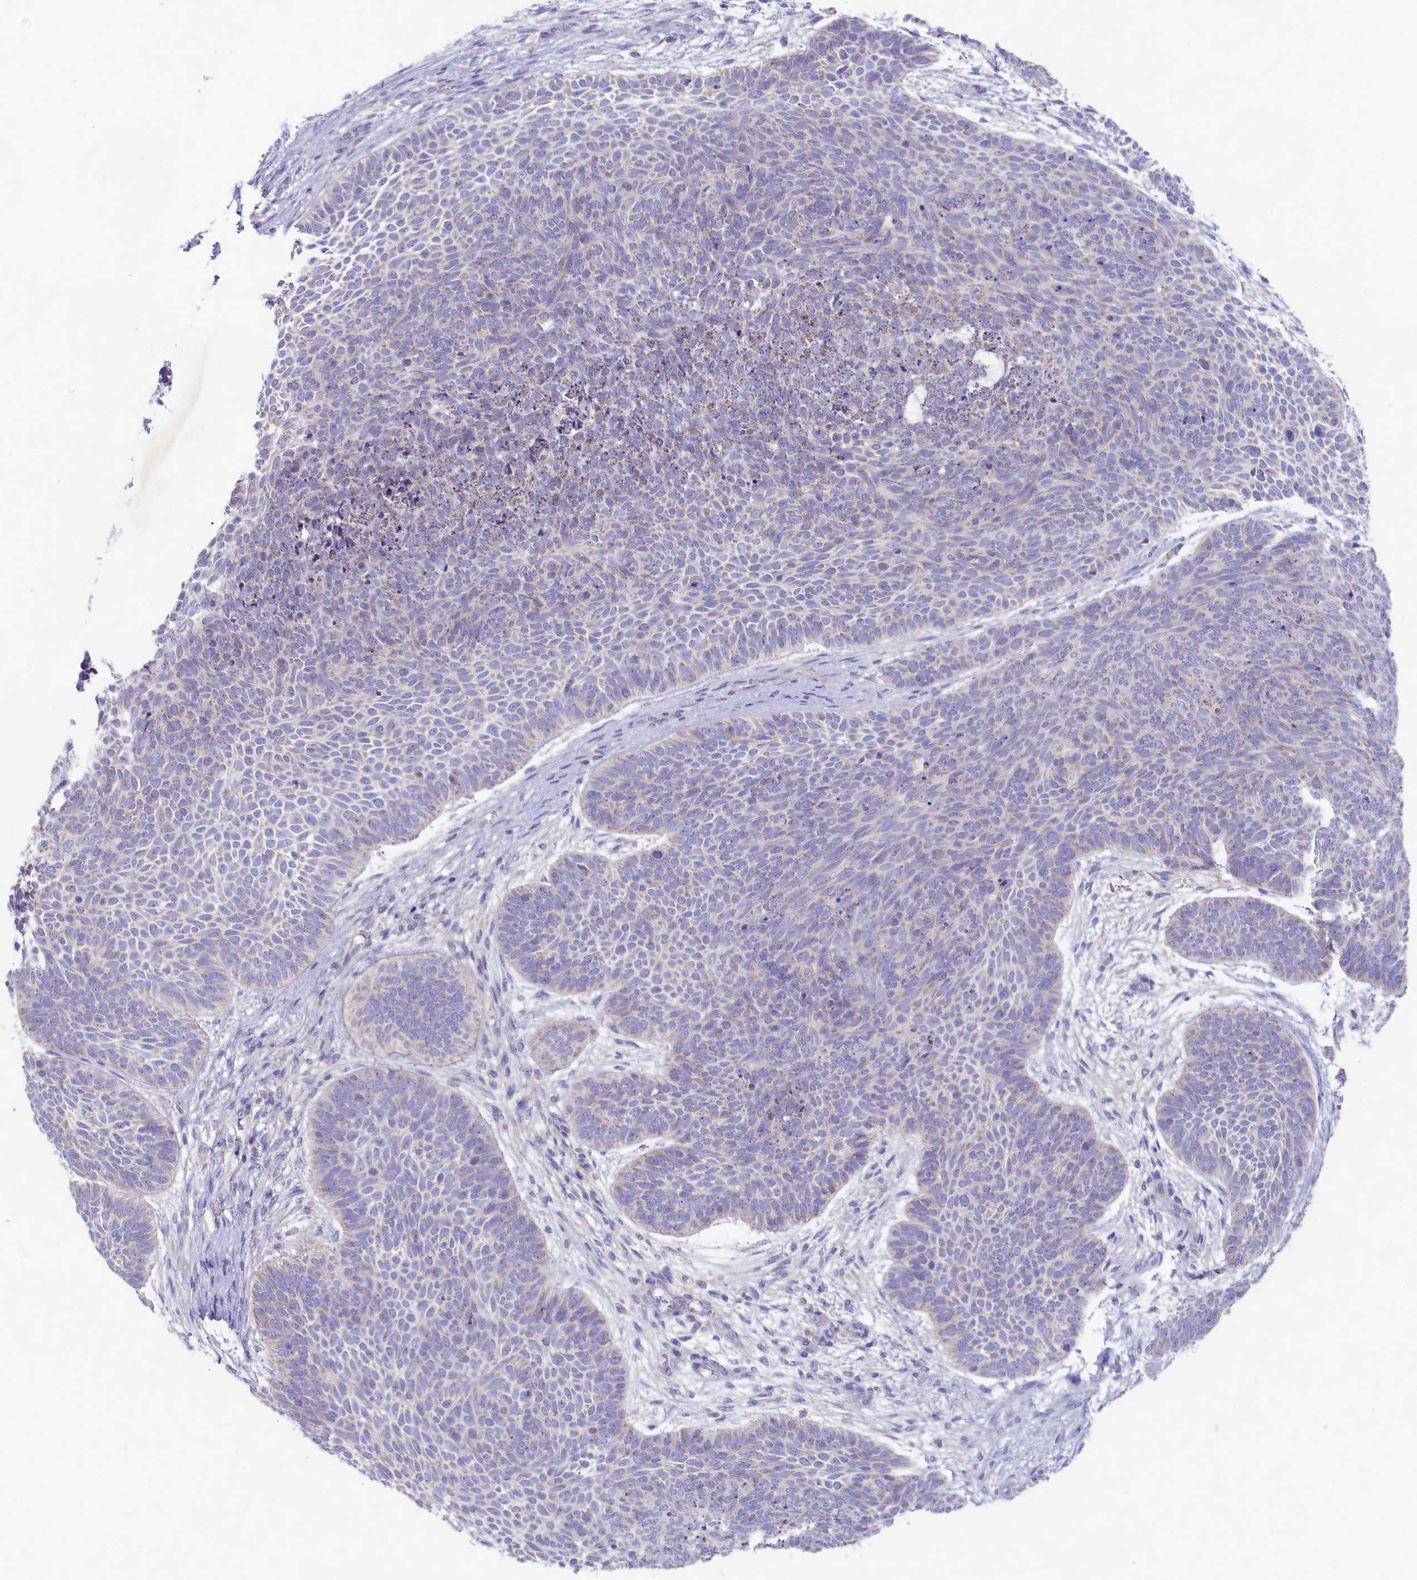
{"staining": {"intensity": "negative", "quantity": "none", "location": "none"}, "tissue": "skin cancer", "cell_type": "Tumor cells", "image_type": "cancer", "snomed": [{"axis": "morphology", "description": "Basal cell carcinoma"}, {"axis": "topography", "description": "Skin"}], "caption": "An IHC photomicrograph of skin cancer is shown. There is no staining in tumor cells of skin cancer. (DAB (3,3'-diaminobenzidine) immunohistochemistry (IHC), high magnification).", "gene": "VPS26B", "patient": {"sex": "male", "age": 85}}